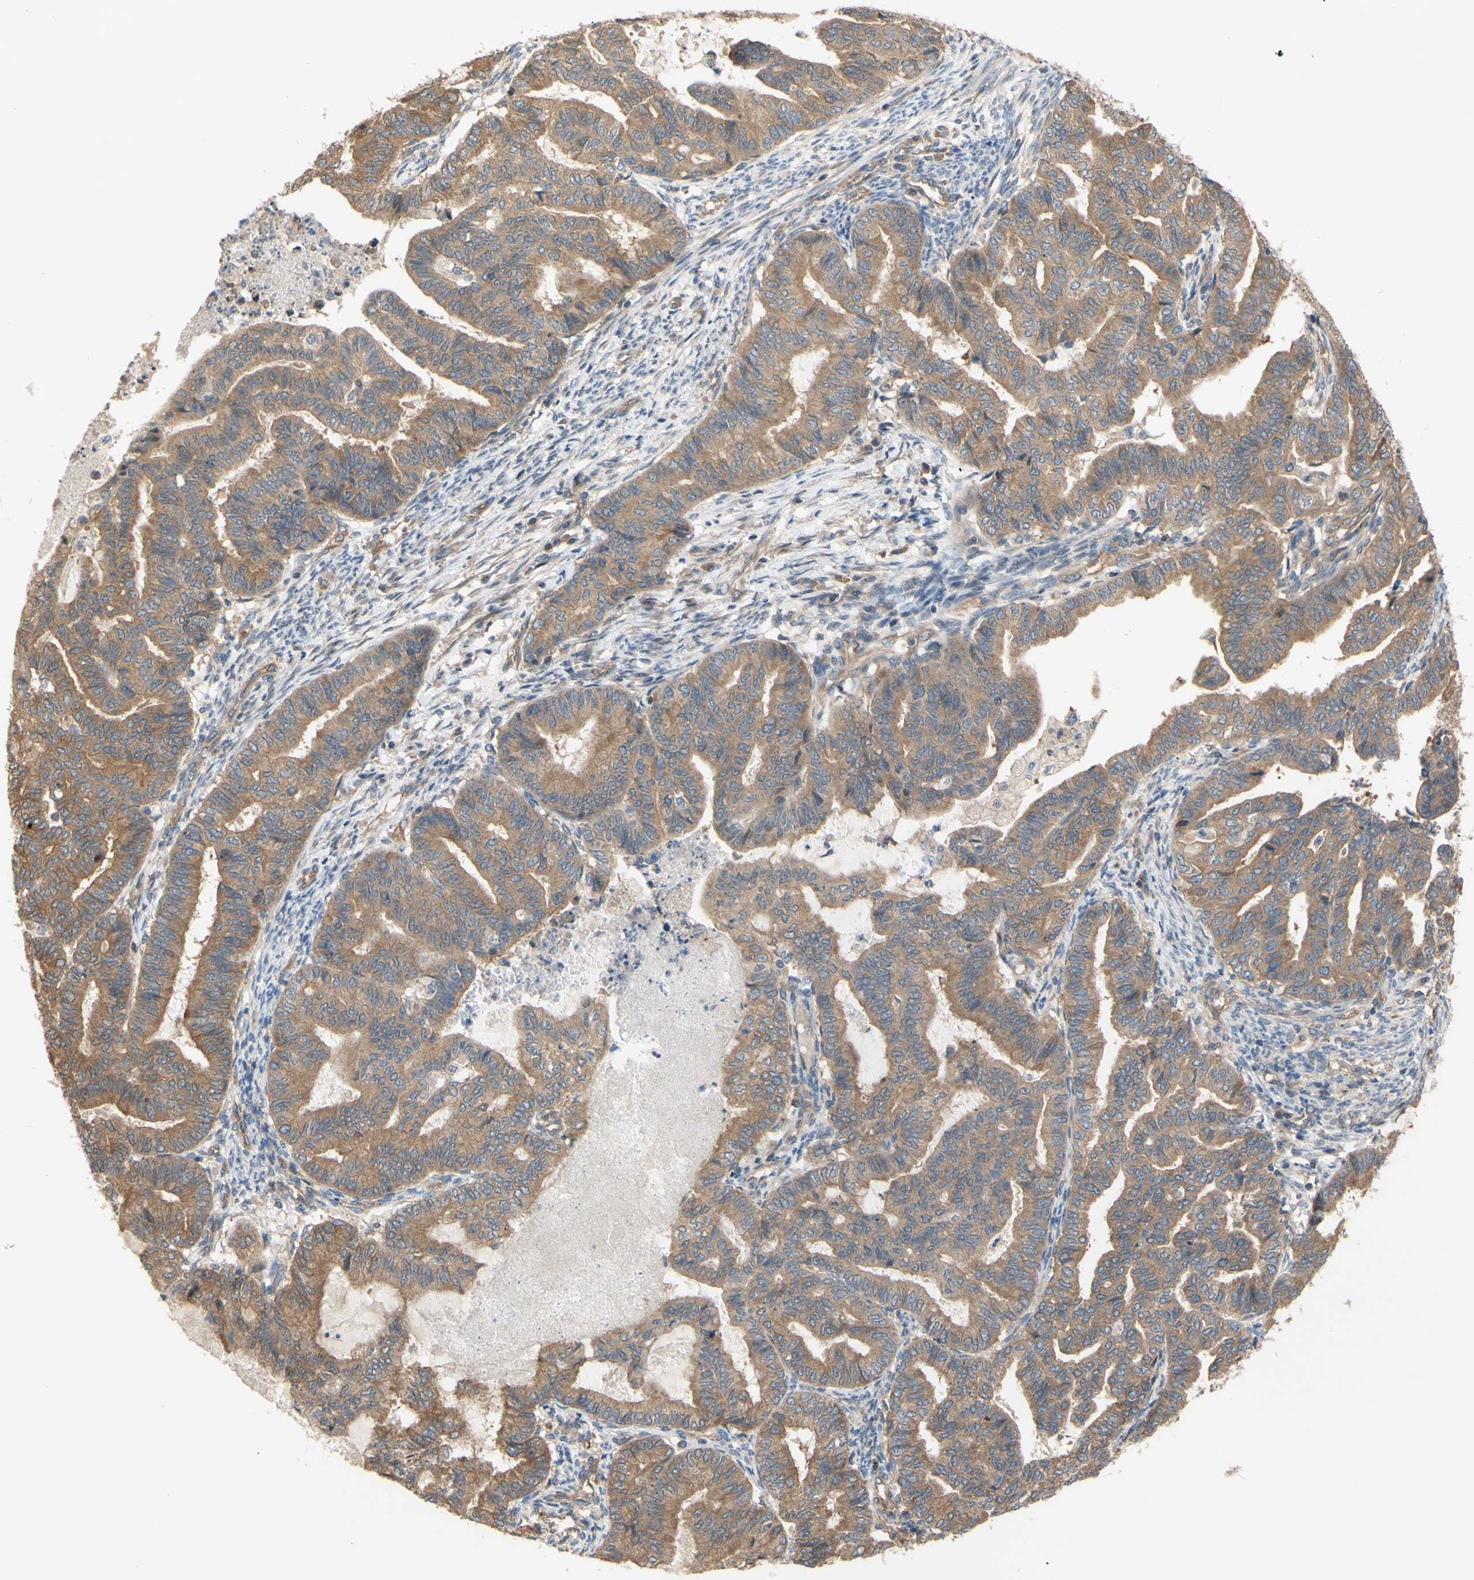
{"staining": {"intensity": "moderate", "quantity": ">75%", "location": "cytoplasmic/membranous"}, "tissue": "endometrial cancer", "cell_type": "Tumor cells", "image_type": "cancer", "snomed": [{"axis": "morphology", "description": "Adenocarcinoma, NOS"}, {"axis": "topography", "description": "Endometrium"}], "caption": "This histopathology image reveals immunohistochemistry staining of human endometrial cancer, with medium moderate cytoplasmic/membranous staining in about >75% of tumor cells.", "gene": "DYNLRB1", "patient": {"sex": "female", "age": 79}}